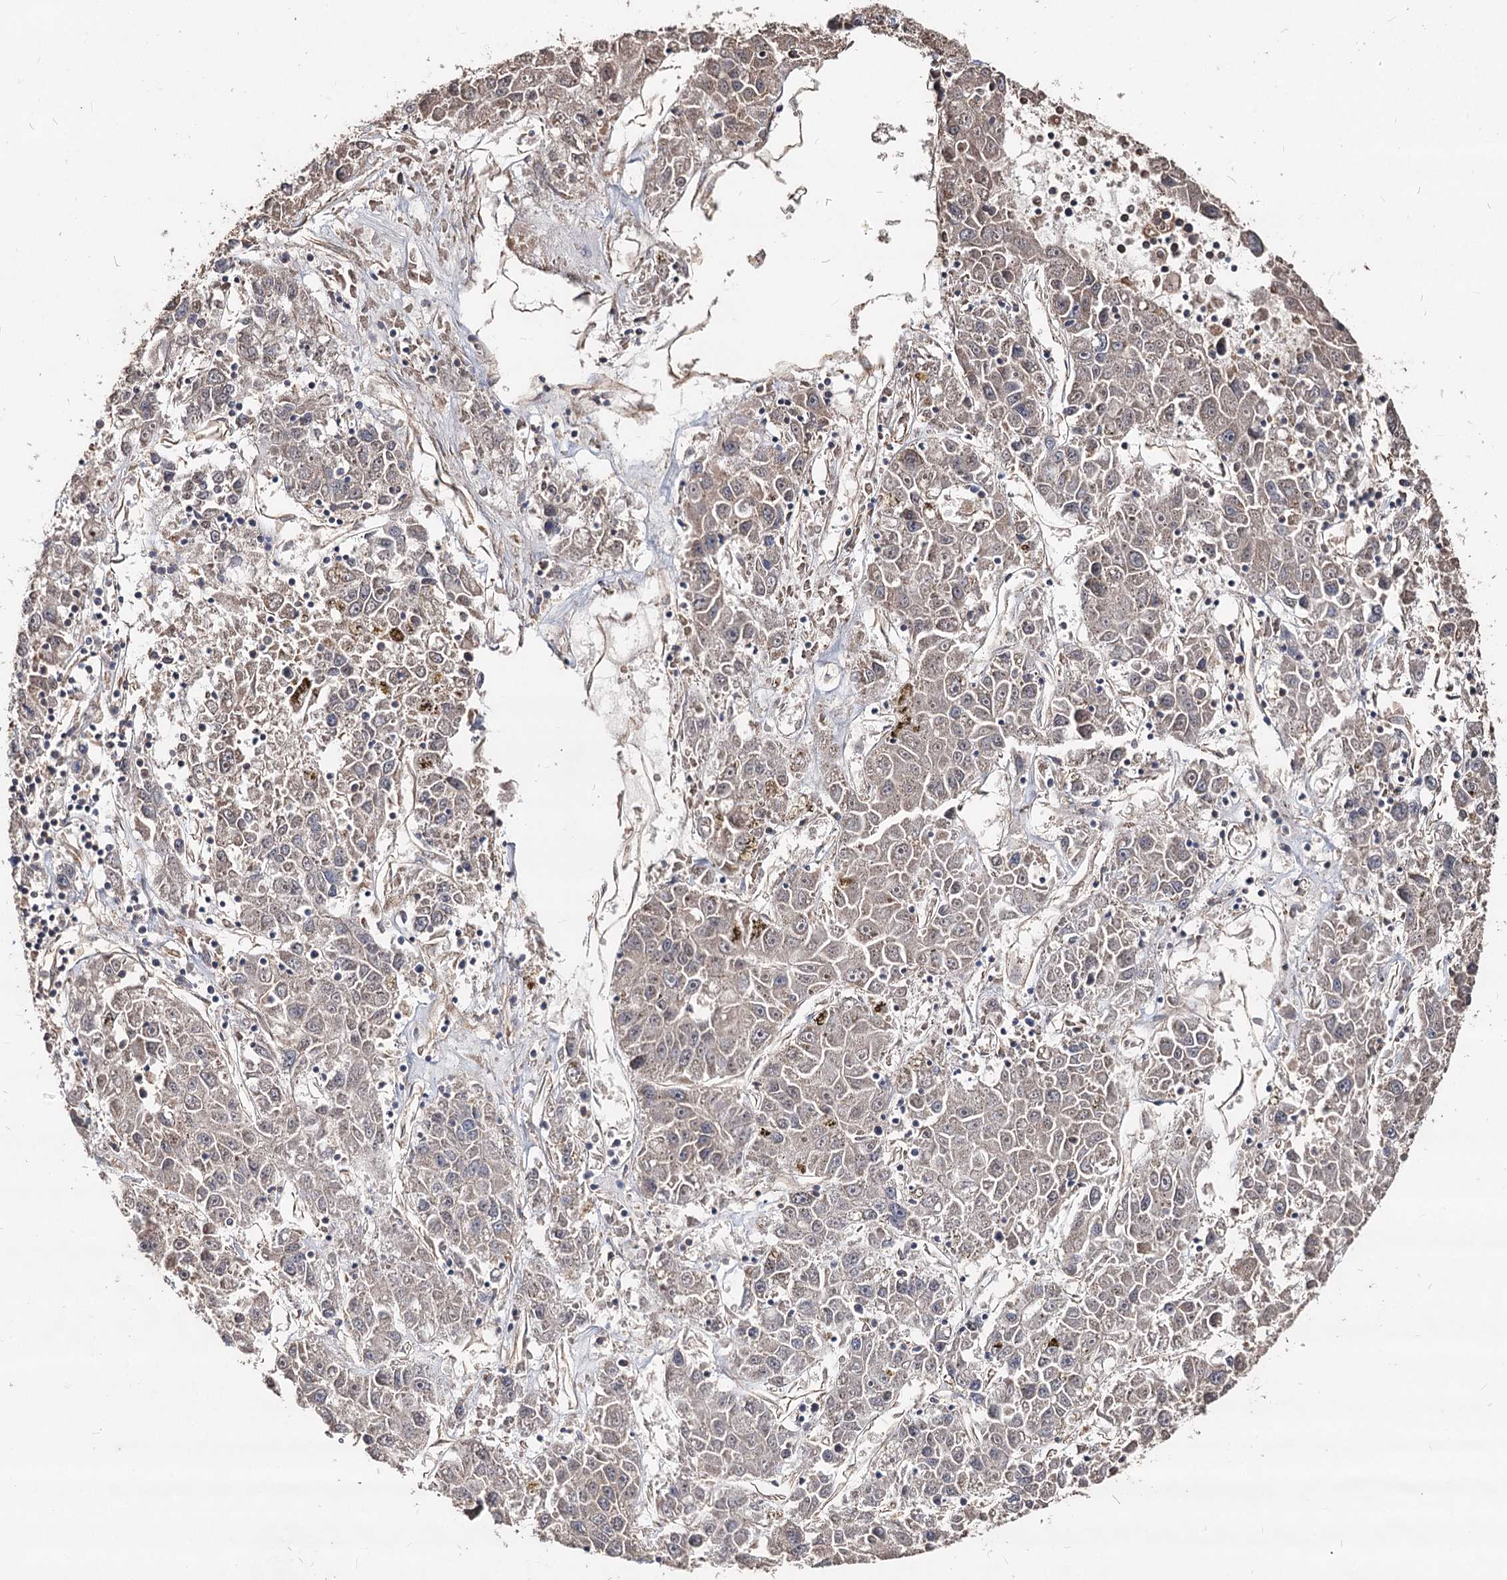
{"staining": {"intensity": "negative", "quantity": "none", "location": "none"}, "tissue": "liver cancer", "cell_type": "Tumor cells", "image_type": "cancer", "snomed": [{"axis": "morphology", "description": "Carcinoma, Hepatocellular, NOS"}, {"axis": "topography", "description": "Liver"}], "caption": "IHC of human liver hepatocellular carcinoma reveals no expression in tumor cells.", "gene": "SPART", "patient": {"sex": "male", "age": 49}}